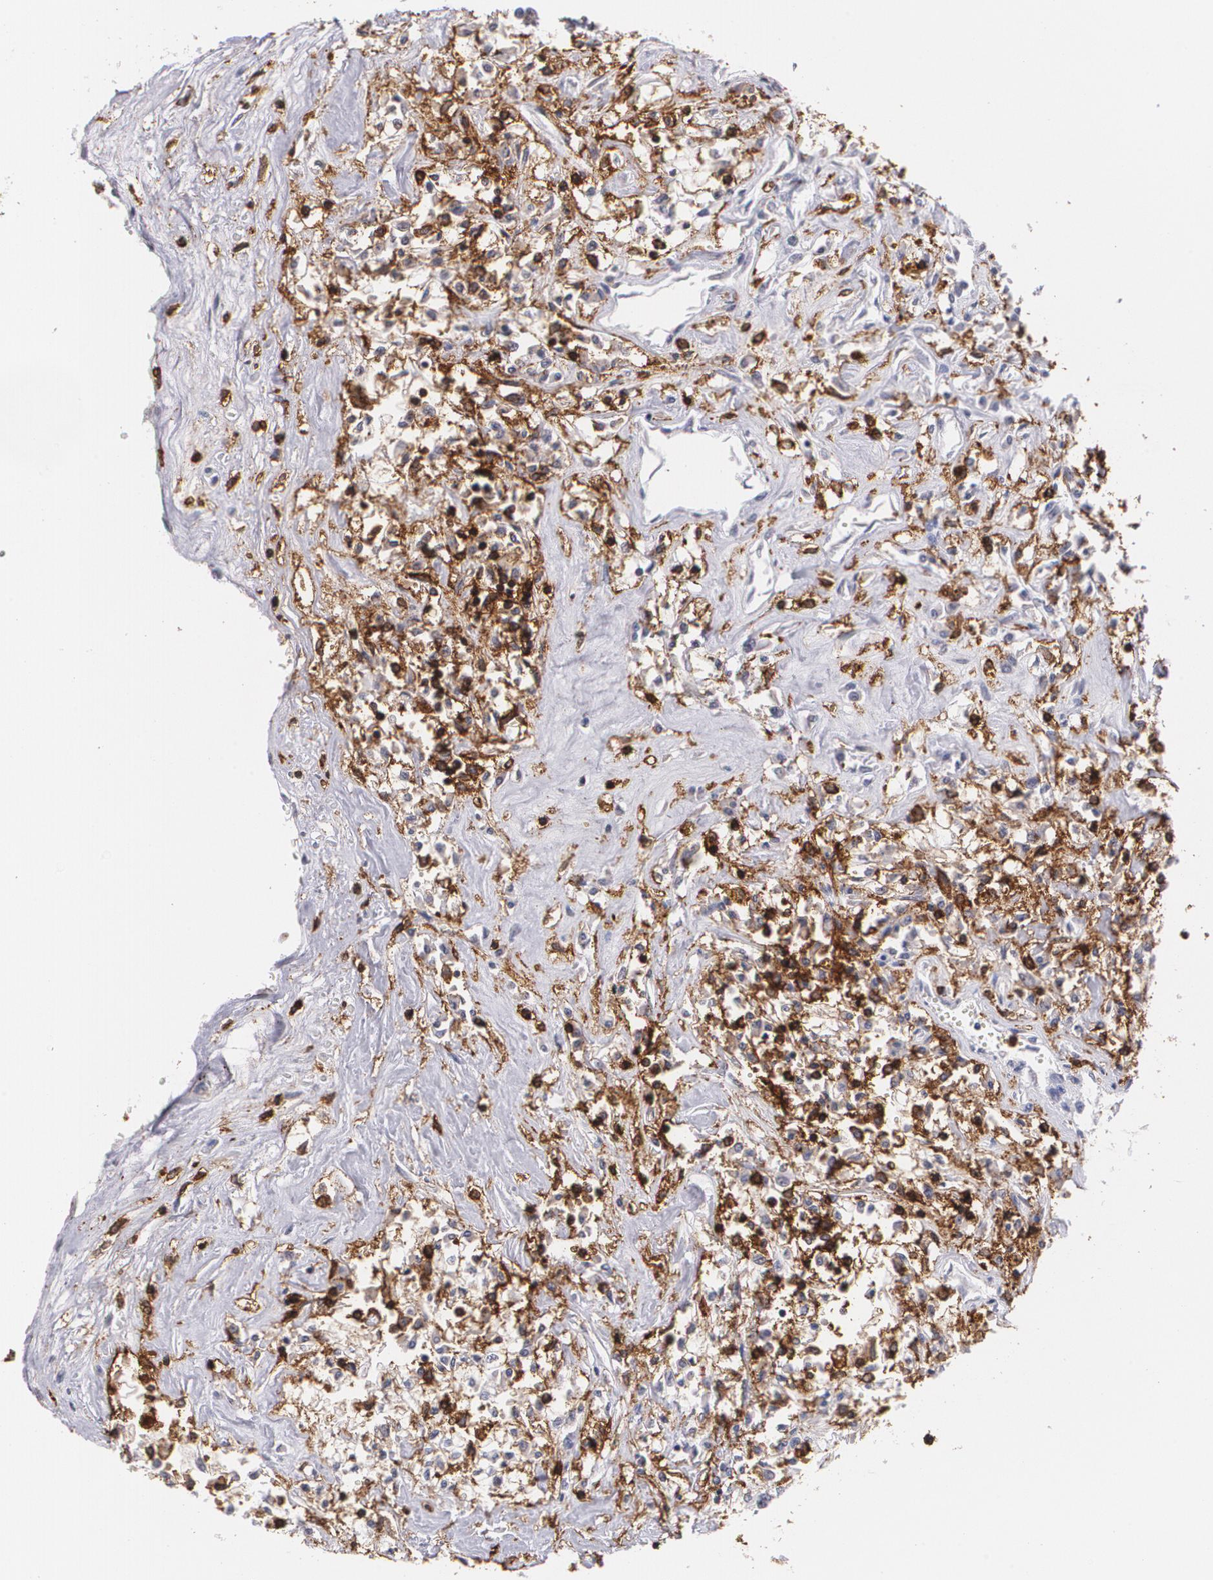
{"staining": {"intensity": "negative", "quantity": "none", "location": "none"}, "tissue": "renal cancer", "cell_type": "Tumor cells", "image_type": "cancer", "snomed": [{"axis": "morphology", "description": "Adenocarcinoma, NOS"}, {"axis": "topography", "description": "Kidney"}], "caption": "High magnification brightfield microscopy of renal adenocarcinoma stained with DAB (3,3'-diaminobenzidine) (brown) and counterstained with hematoxylin (blue): tumor cells show no significant expression.", "gene": "PTPRC", "patient": {"sex": "male", "age": 78}}